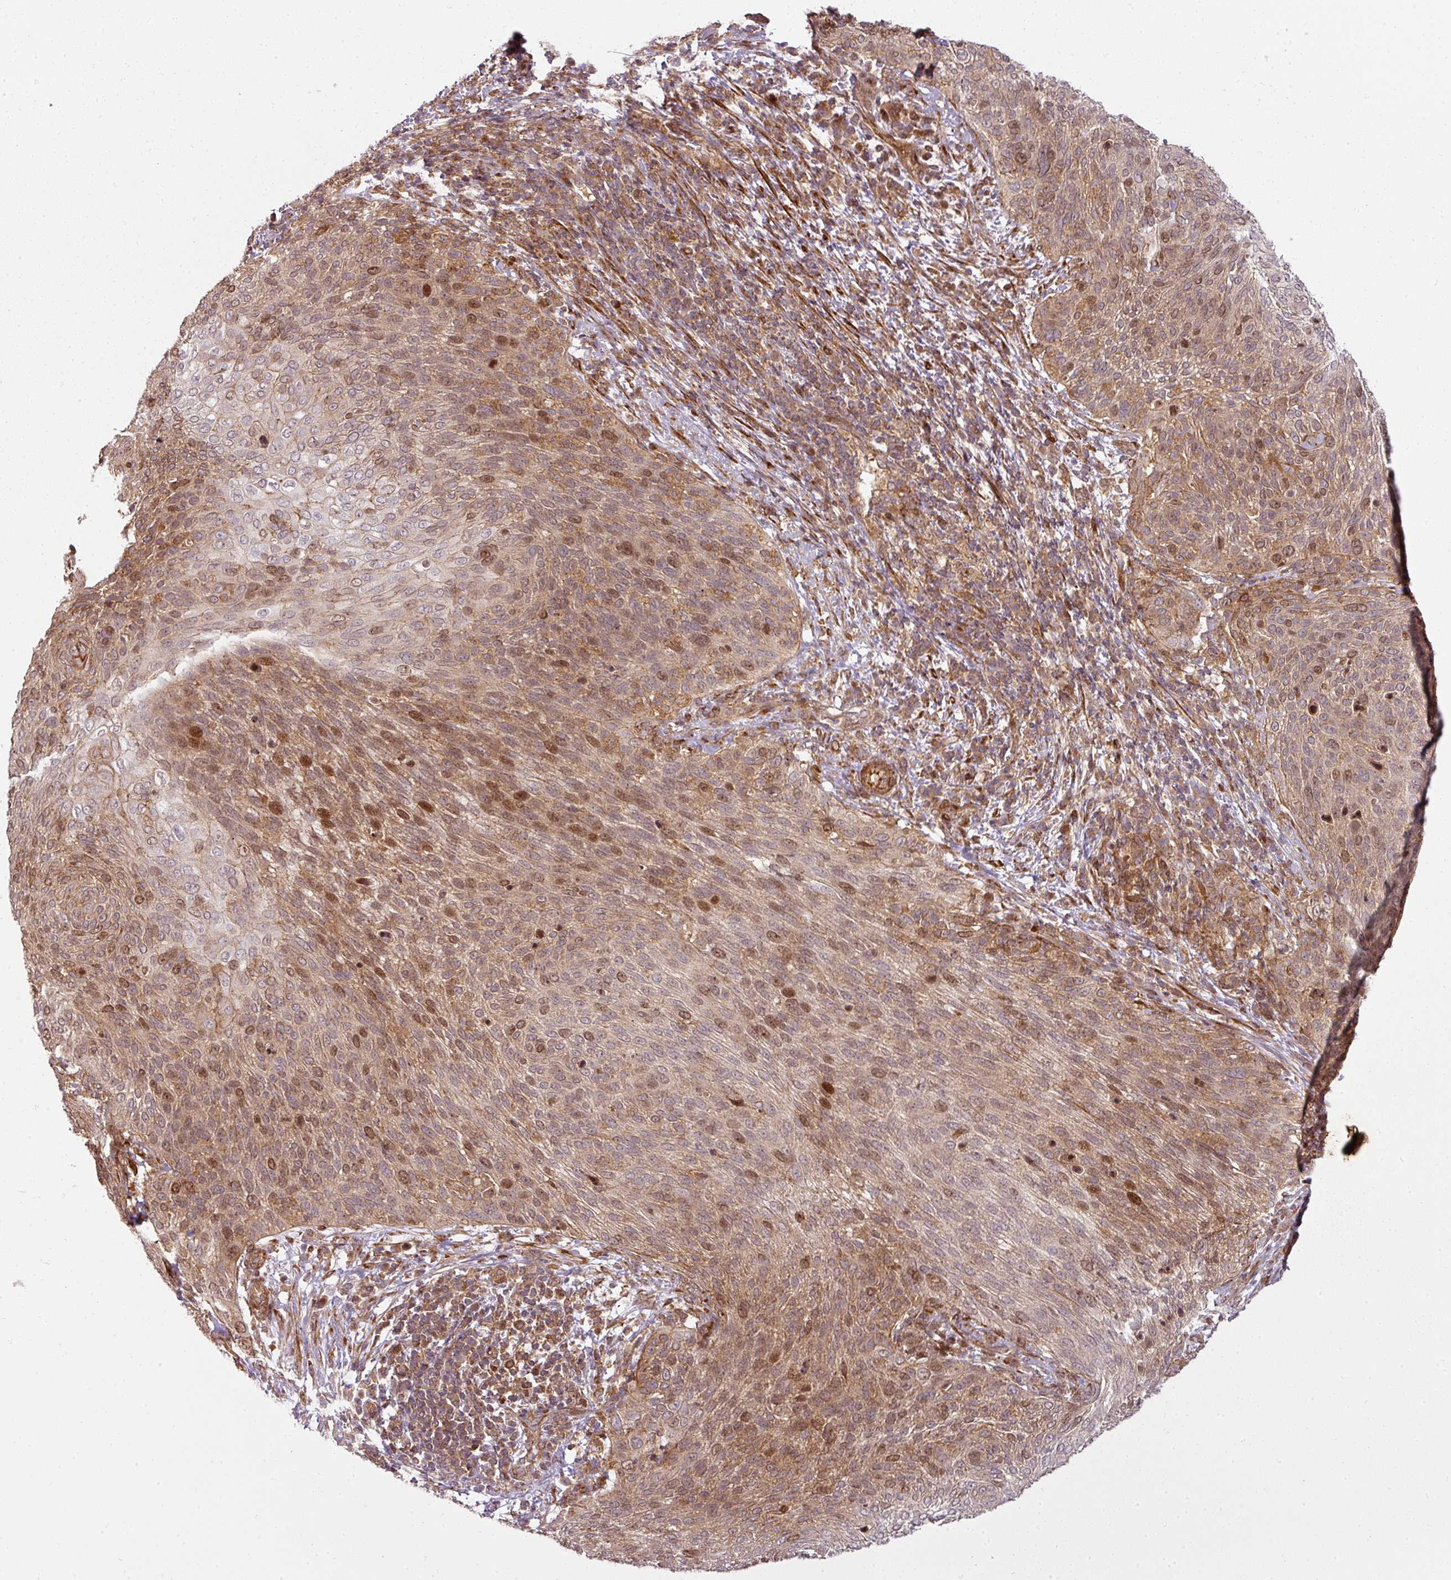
{"staining": {"intensity": "moderate", "quantity": ">75%", "location": "nuclear"}, "tissue": "cervical cancer", "cell_type": "Tumor cells", "image_type": "cancer", "snomed": [{"axis": "morphology", "description": "Squamous cell carcinoma, NOS"}, {"axis": "topography", "description": "Cervix"}], "caption": "Immunohistochemical staining of human cervical squamous cell carcinoma exhibits medium levels of moderate nuclear expression in about >75% of tumor cells.", "gene": "ATAT1", "patient": {"sex": "female", "age": 31}}